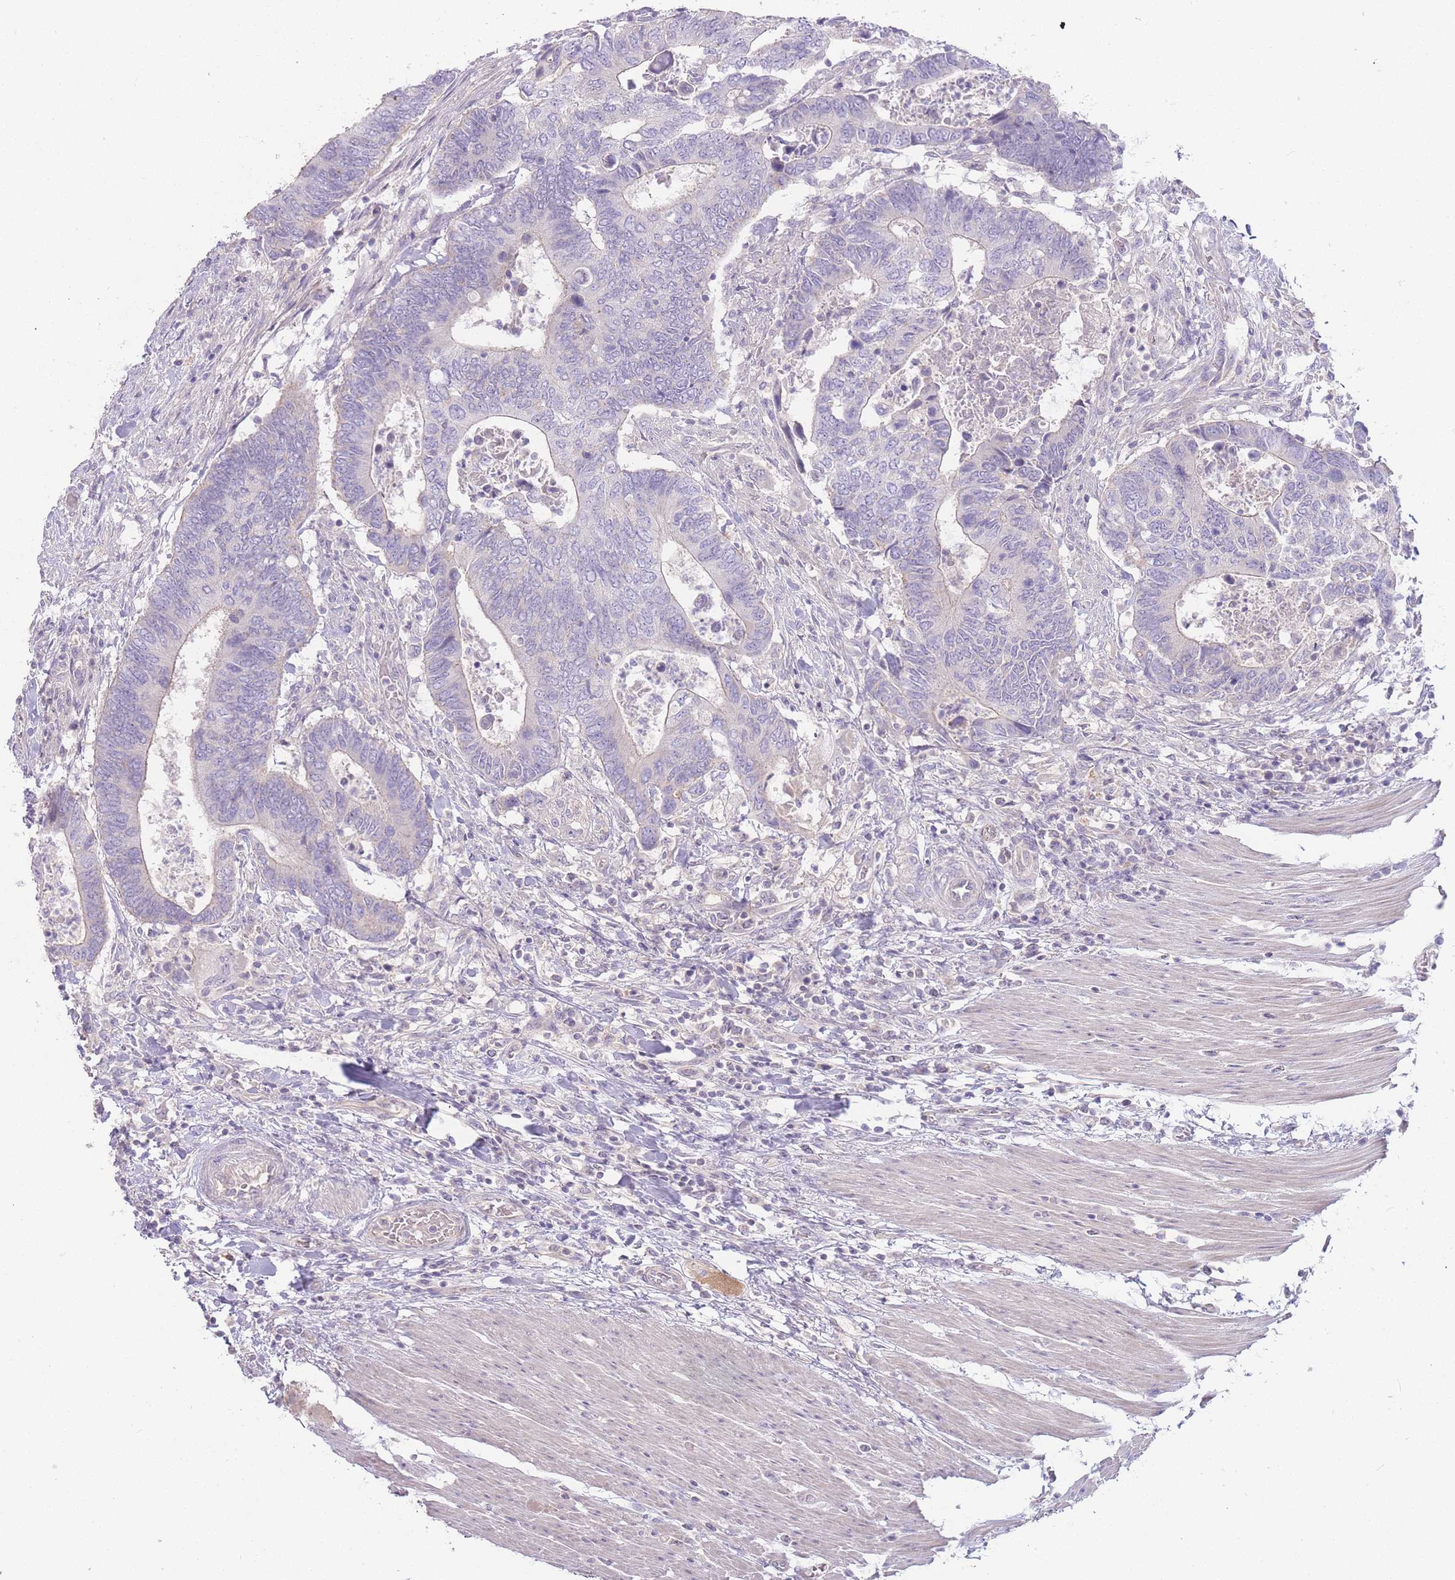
{"staining": {"intensity": "negative", "quantity": "none", "location": "none"}, "tissue": "colorectal cancer", "cell_type": "Tumor cells", "image_type": "cancer", "snomed": [{"axis": "morphology", "description": "Adenocarcinoma, NOS"}, {"axis": "topography", "description": "Colon"}], "caption": "This photomicrograph is of colorectal cancer stained with IHC to label a protein in brown with the nuclei are counter-stained blue. There is no positivity in tumor cells. Nuclei are stained in blue.", "gene": "SPHKAP", "patient": {"sex": "male", "age": 87}}